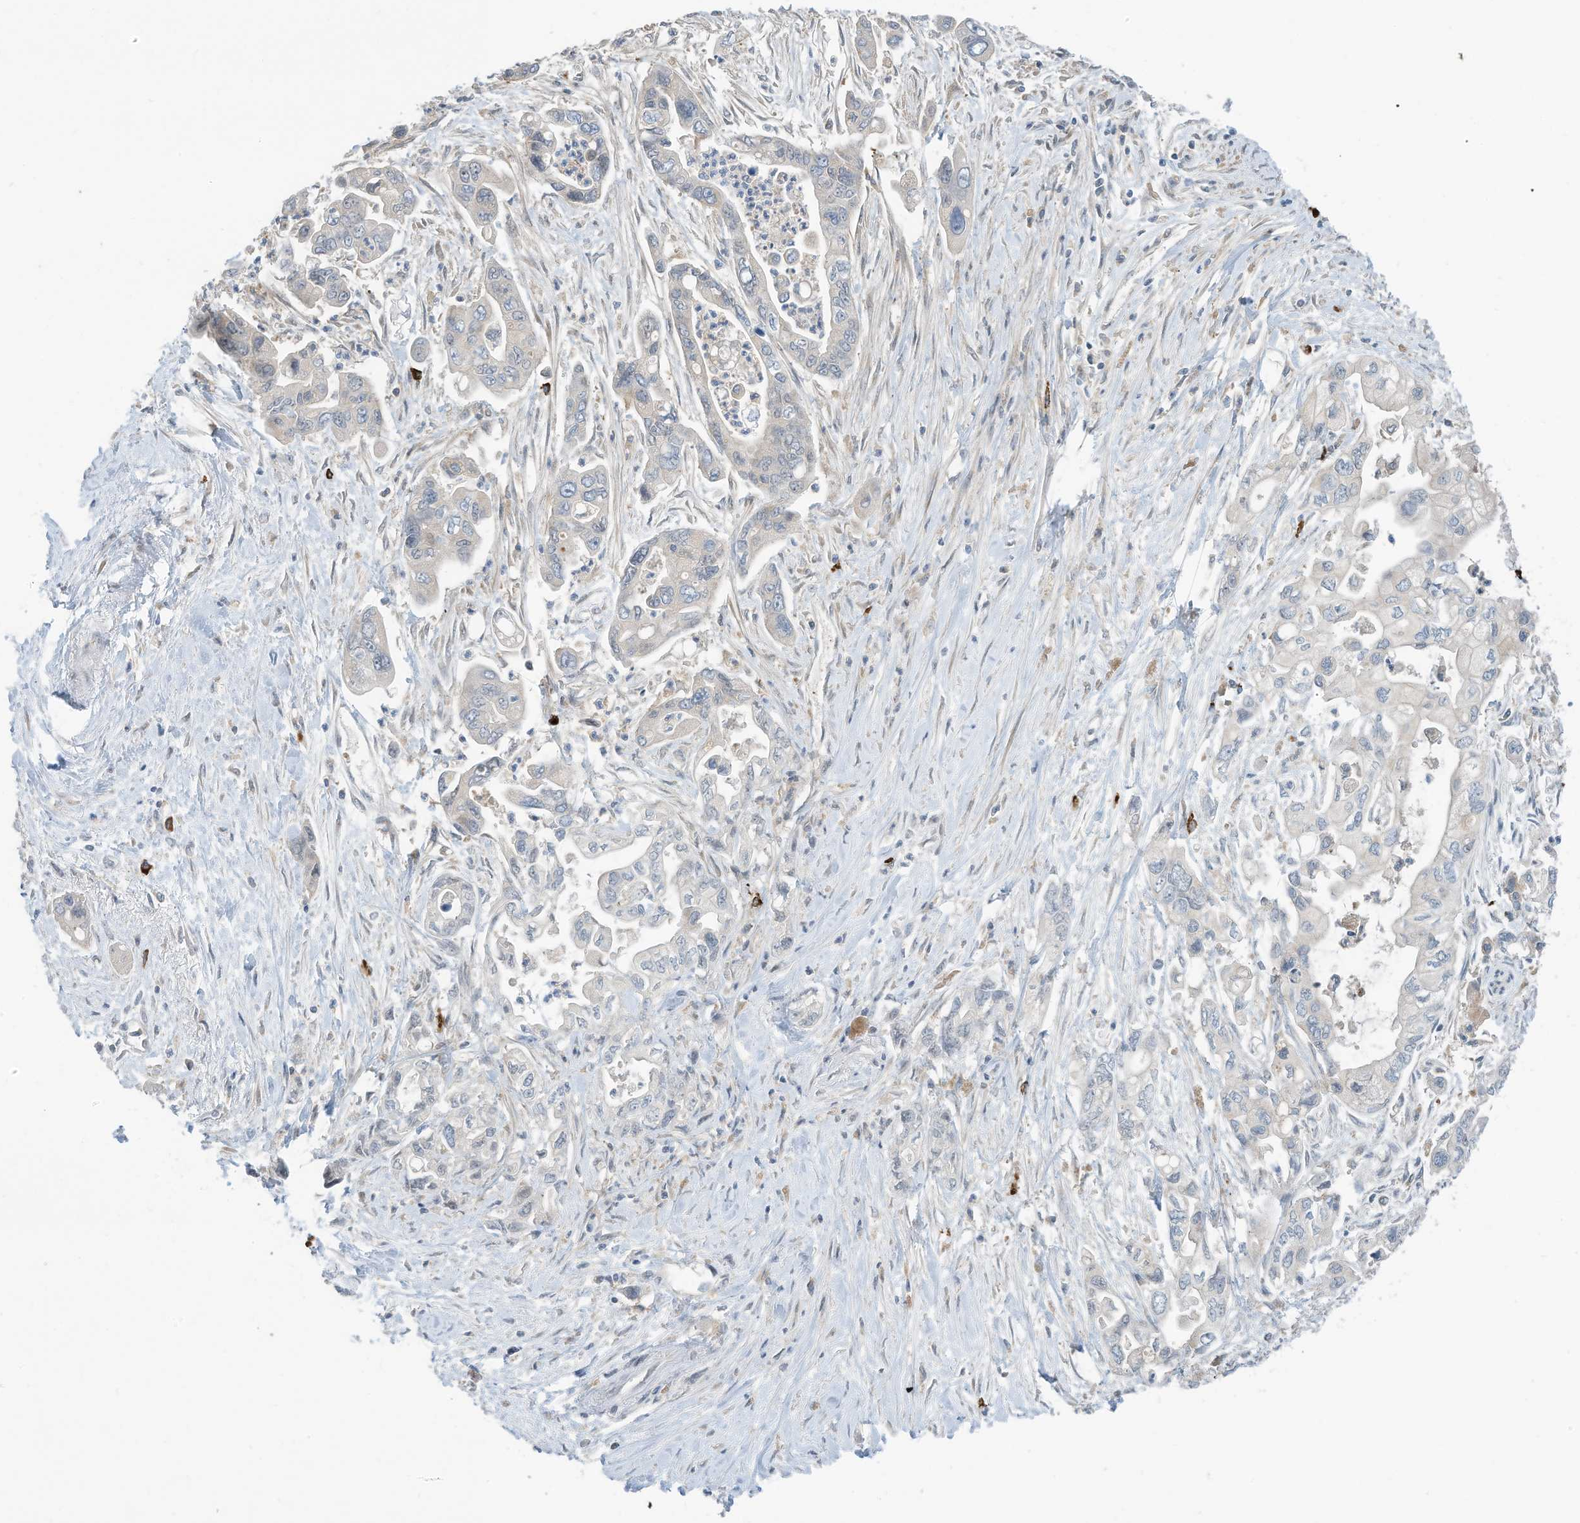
{"staining": {"intensity": "negative", "quantity": "none", "location": "none"}, "tissue": "pancreatic cancer", "cell_type": "Tumor cells", "image_type": "cancer", "snomed": [{"axis": "morphology", "description": "Adenocarcinoma, NOS"}, {"axis": "topography", "description": "Pancreas"}], "caption": "This is an immunohistochemistry micrograph of human pancreatic cancer. There is no expression in tumor cells.", "gene": "DZIP3", "patient": {"sex": "male", "age": 70}}